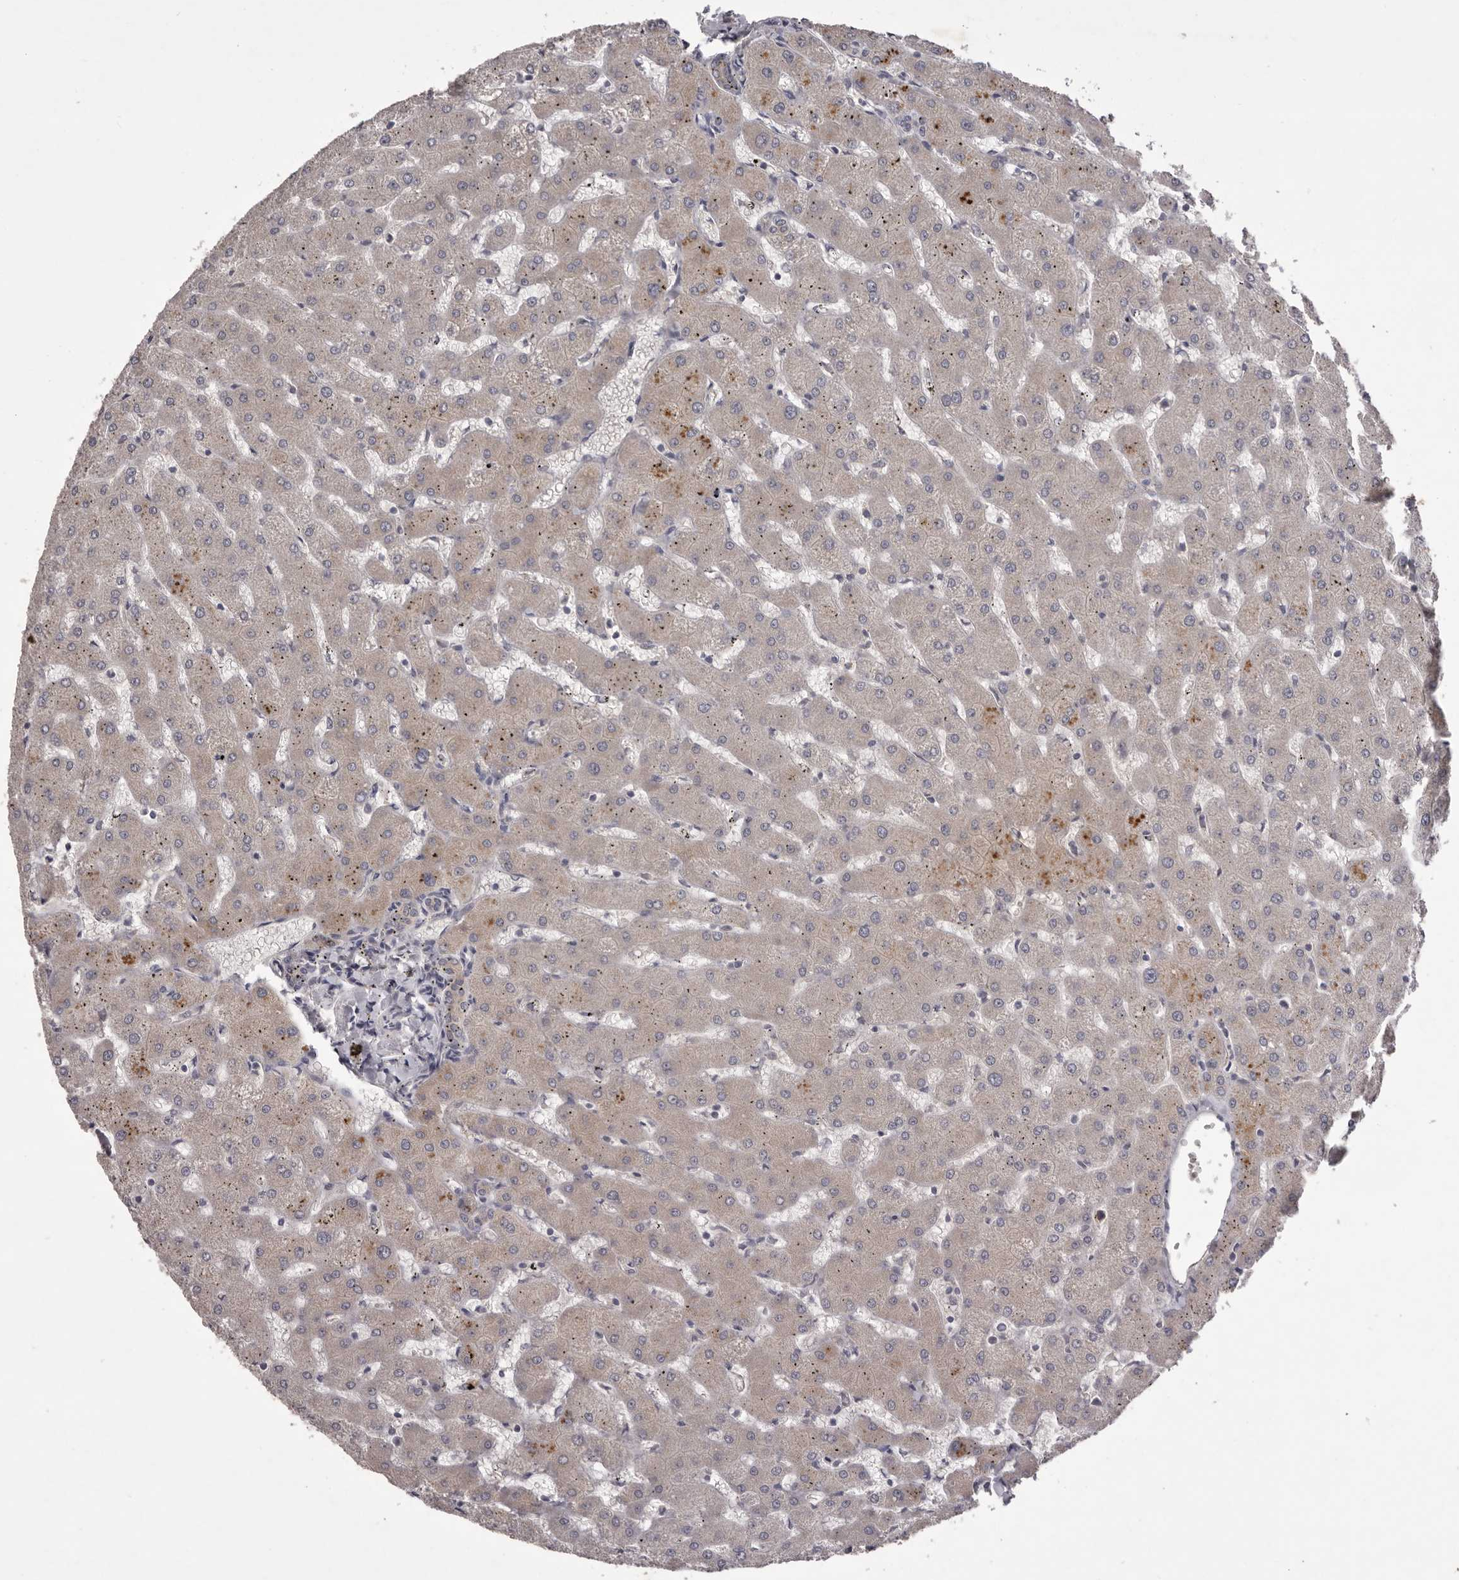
{"staining": {"intensity": "negative", "quantity": "none", "location": "none"}, "tissue": "liver", "cell_type": "Cholangiocytes", "image_type": "normal", "snomed": [{"axis": "morphology", "description": "Normal tissue, NOS"}, {"axis": "topography", "description": "Liver"}], "caption": "Immunohistochemical staining of benign human liver demonstrates no significant staining in cholangiocytes.", "gene": "PNRC1", "patient": {"sex": "female", "age": 63}}